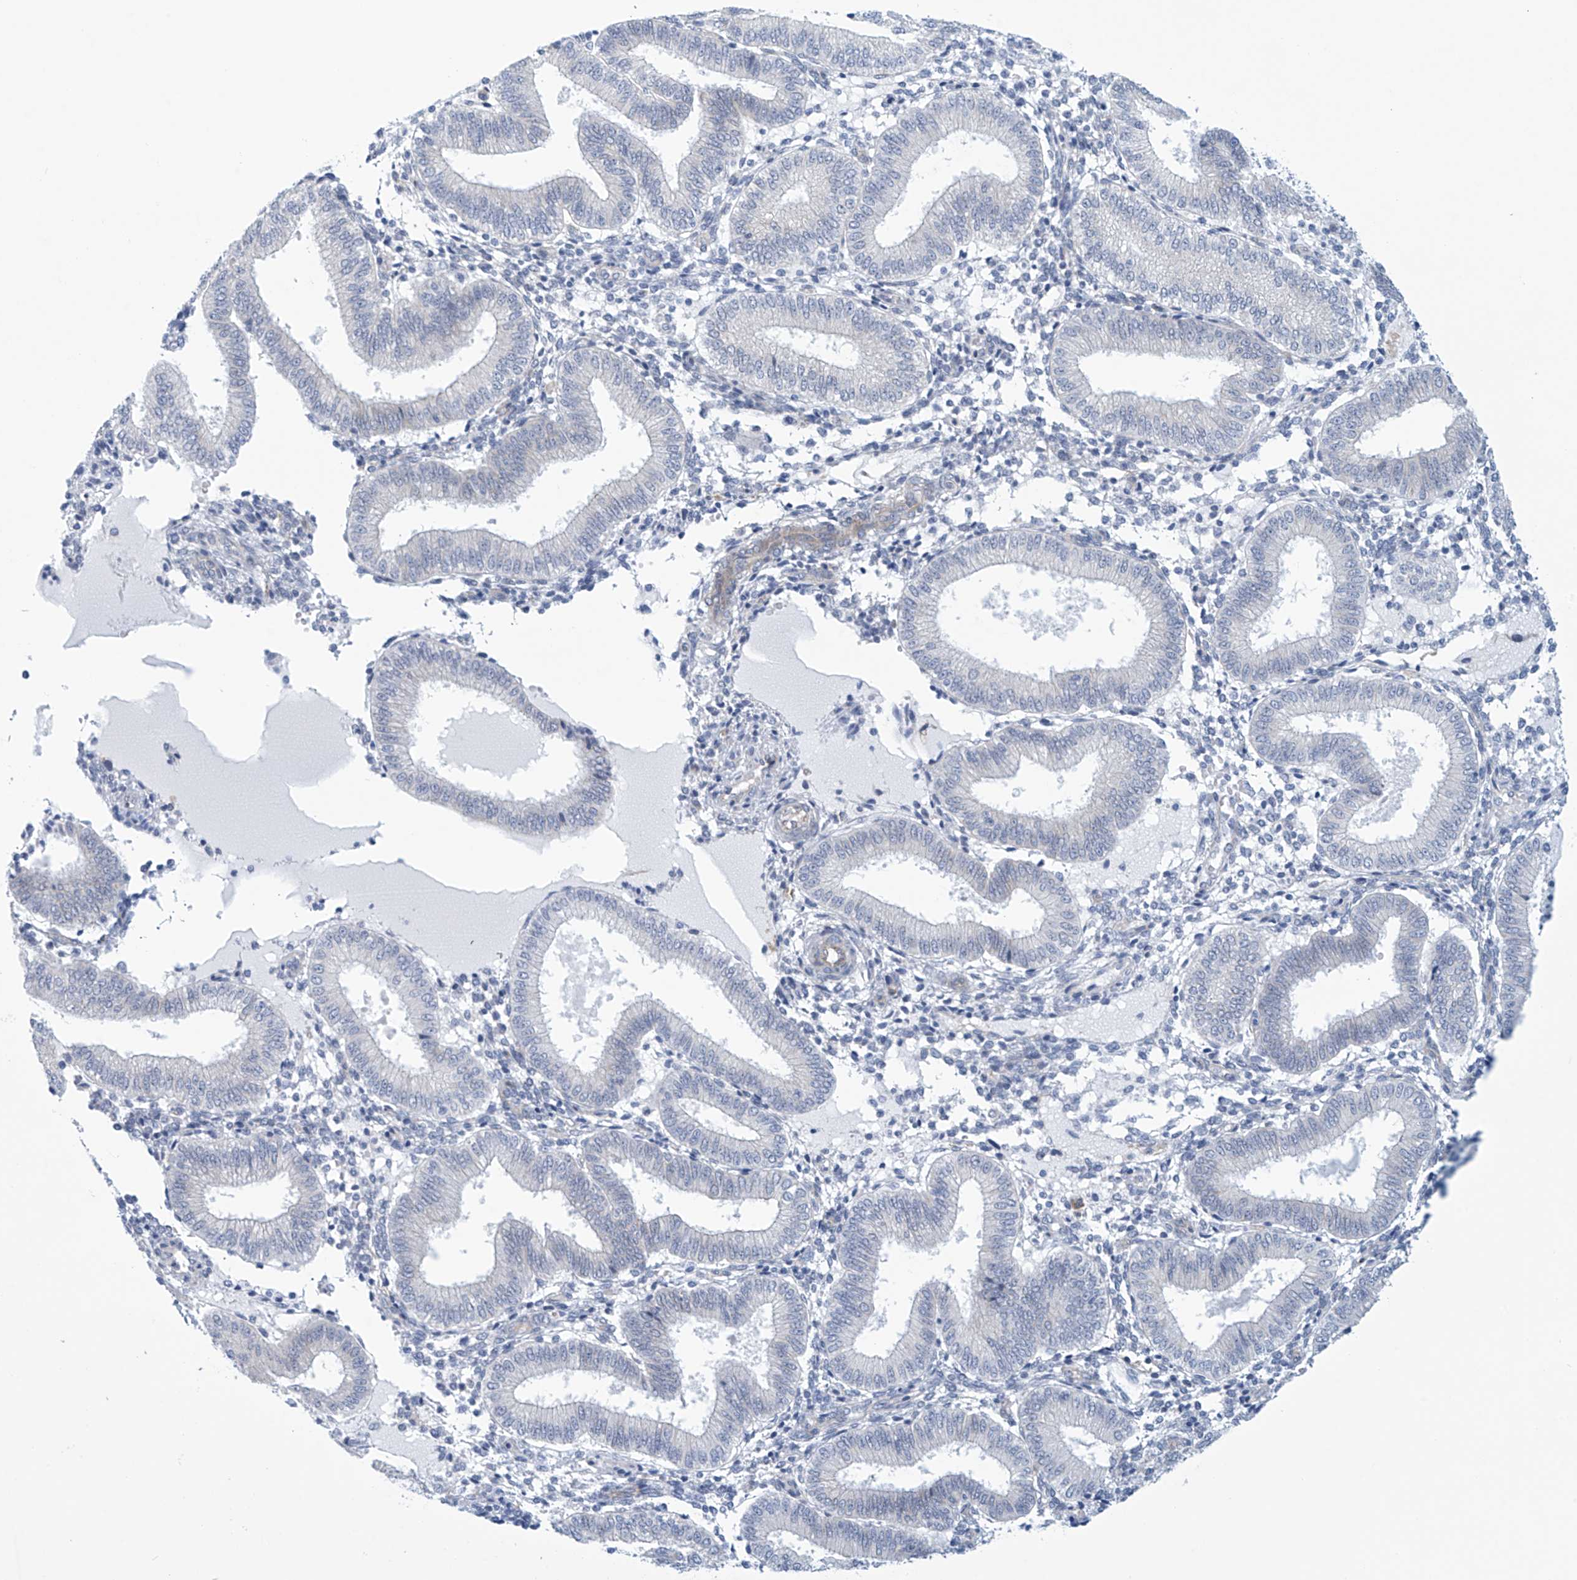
{"staining": {"intensity": "negative", "quantity": "none", "location": "none"}, "tissue": "endometrium", "cell_type": "Cells in endometrial stroma", "image_type": "normal", "snomed": [{"axis": "morphology", "description": "Normal tissue, NOS"}, {"axis": "topography", "description": "Endometrium"}], "caption": "High power microscopy histopathology image of an IHC photomicrograph of benign endometrium, revealing no significant staining in cells in endometrial stroma.", "gene": "ABHD13", "patient": {"sex": "female", "age": 39}}